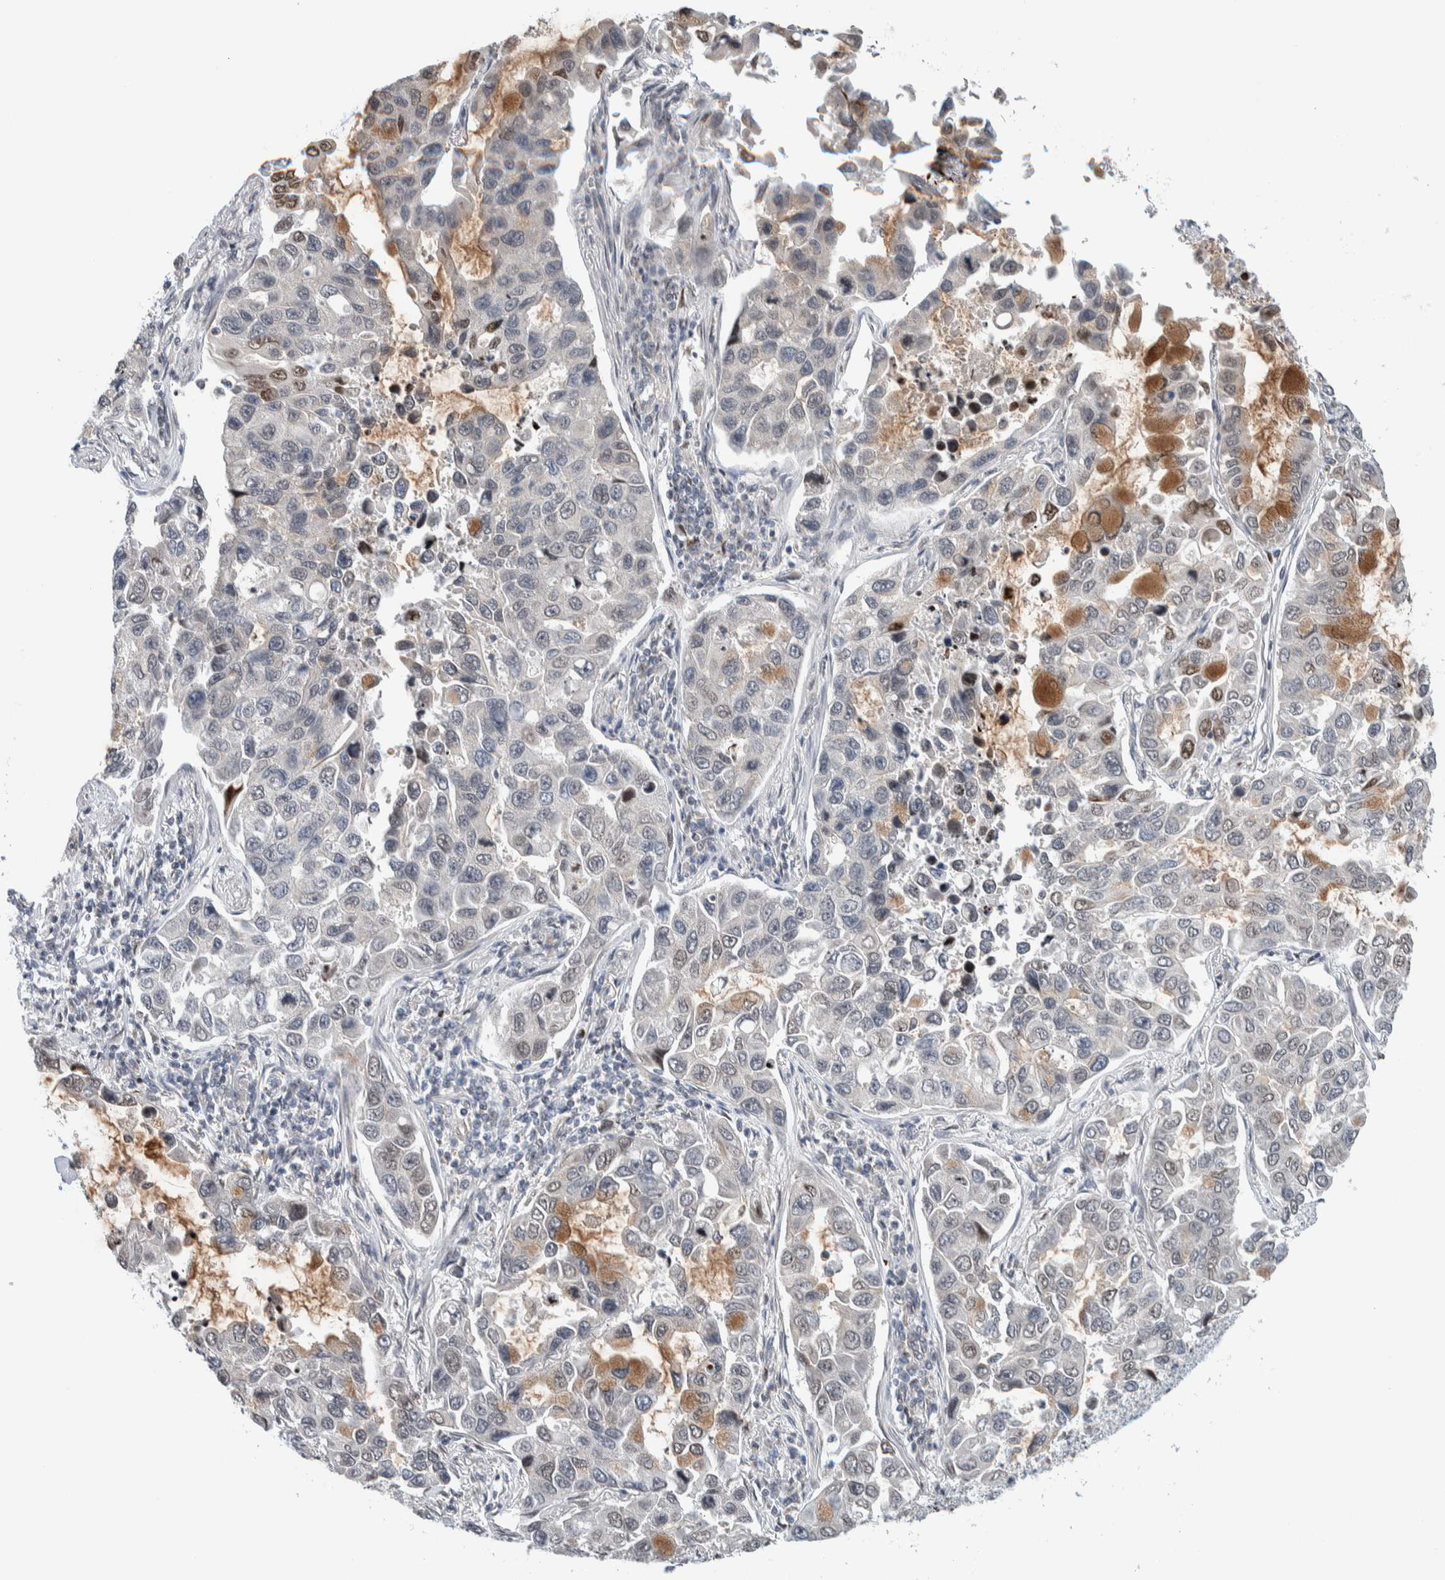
{"staining": {"intensity": "moderate", "quantity": "<25%", "location": "cytoplasmic/membranous,nuclear"}, "tissue": "lung cancer", "cell_type": "Tumor cells", "image_type": "cancer", "snomed": [{"axis": "morphology", "description": "Adenocarcinoma, NOS"}, {"axis": "topography", "description": "Lung"}], "caption": "The immunohistochemical stain highlights moderate cytoplasmic/membranous and nuclear staining in tumor cells of lung cancer (adenocarcinoma) tissue. (DAB (3,3'-diaminobenzidine) IHC with brightfield microscopy, high magnification).", "gene": "NEUROD1", "patient": {"sex": "male", "age": 64}}